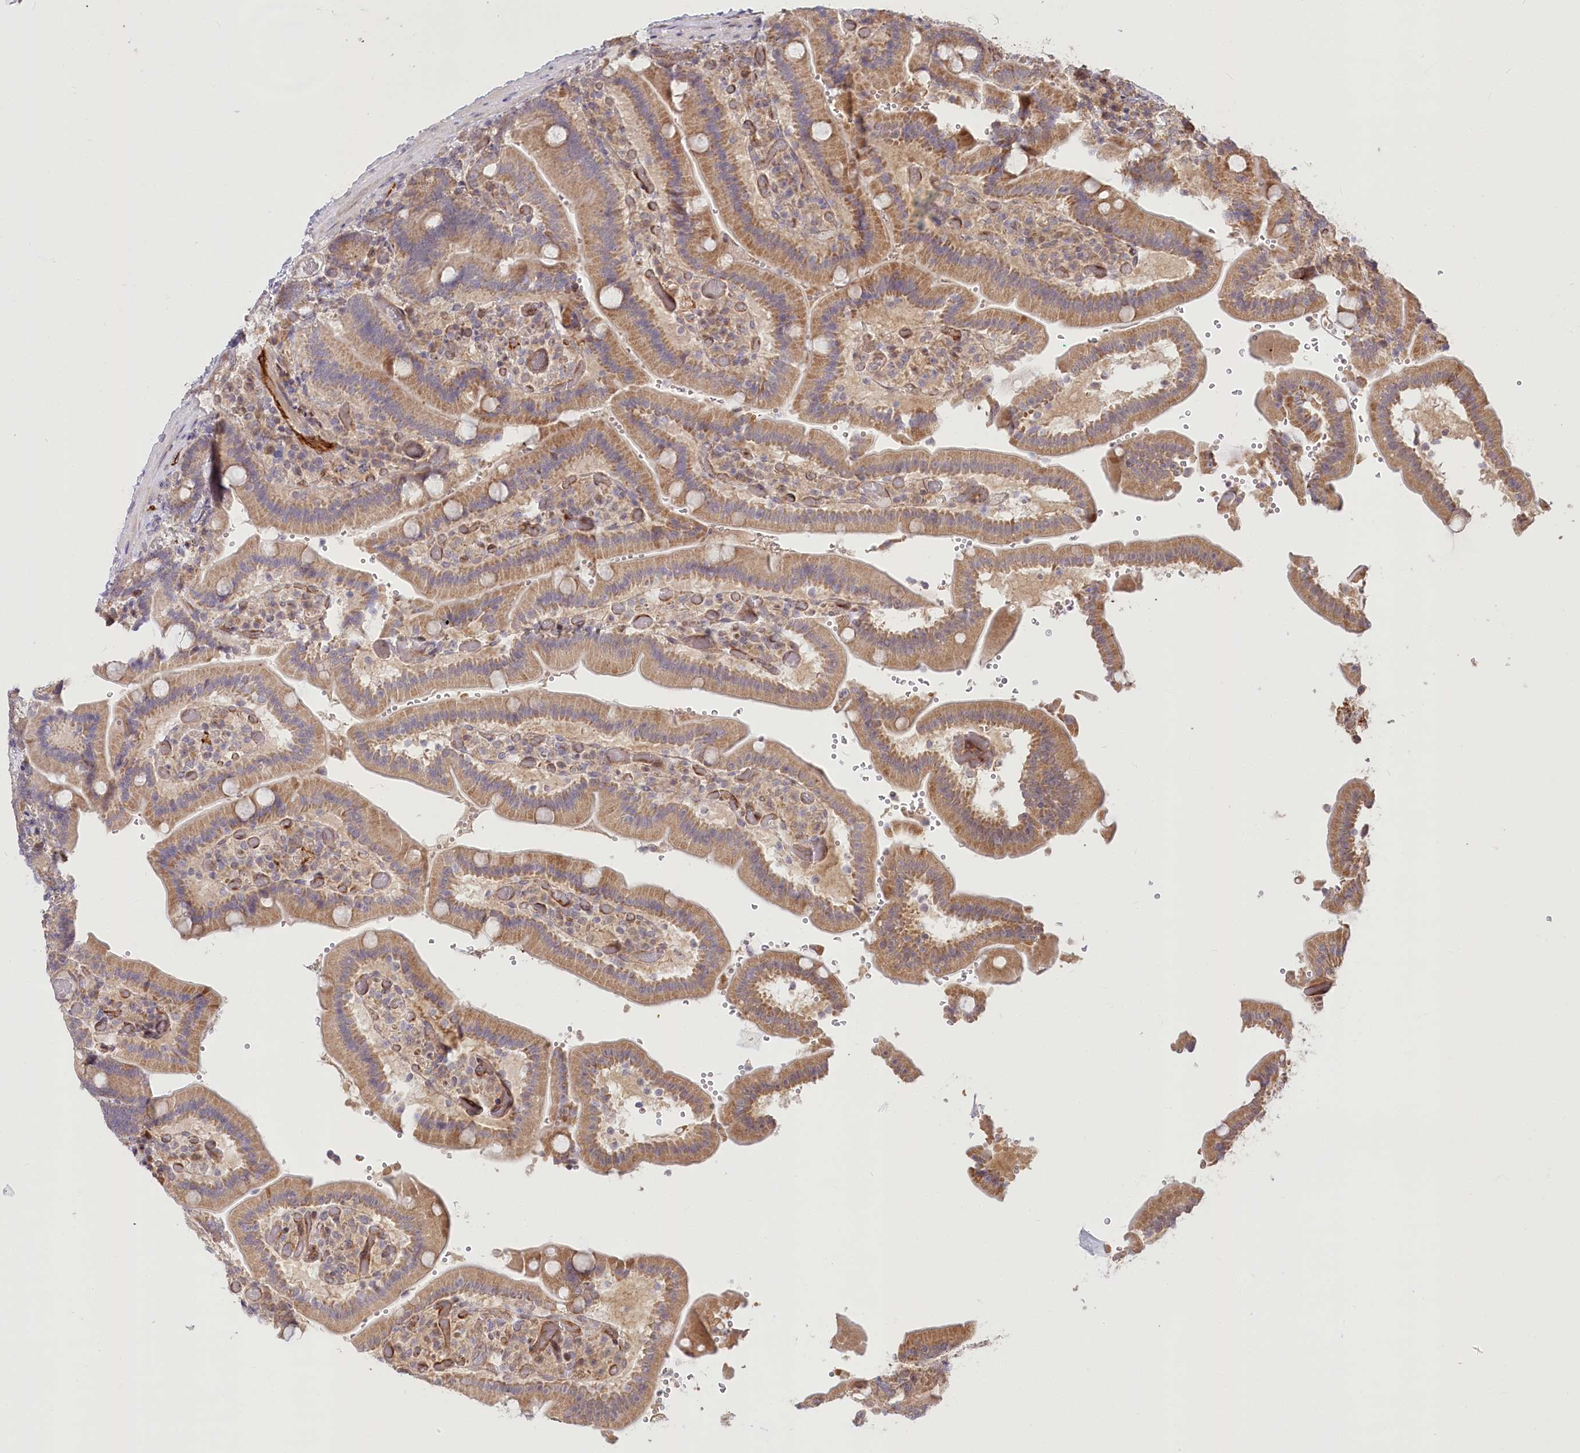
{"staining": {"intensity": "moderate", "quantity": ">75%", "location": "cytoplasmic/membranous"}, "tissue": "duodenum", "cell_type": "Glandular cells", "image_type": "normal", "snomed": [{"axis": "morphology", "description": "Normal tissue, NOS"}, {"axis": "topography", "description": "Duodenum"}], "caption": "Human duodenum stained for a protein (brown) displays moderate cytoplasmic/membranous positive expression in approximately >75% of glandular cells.", "gene": "CEP70", "patient": {"sex": "female", "age": 62}}